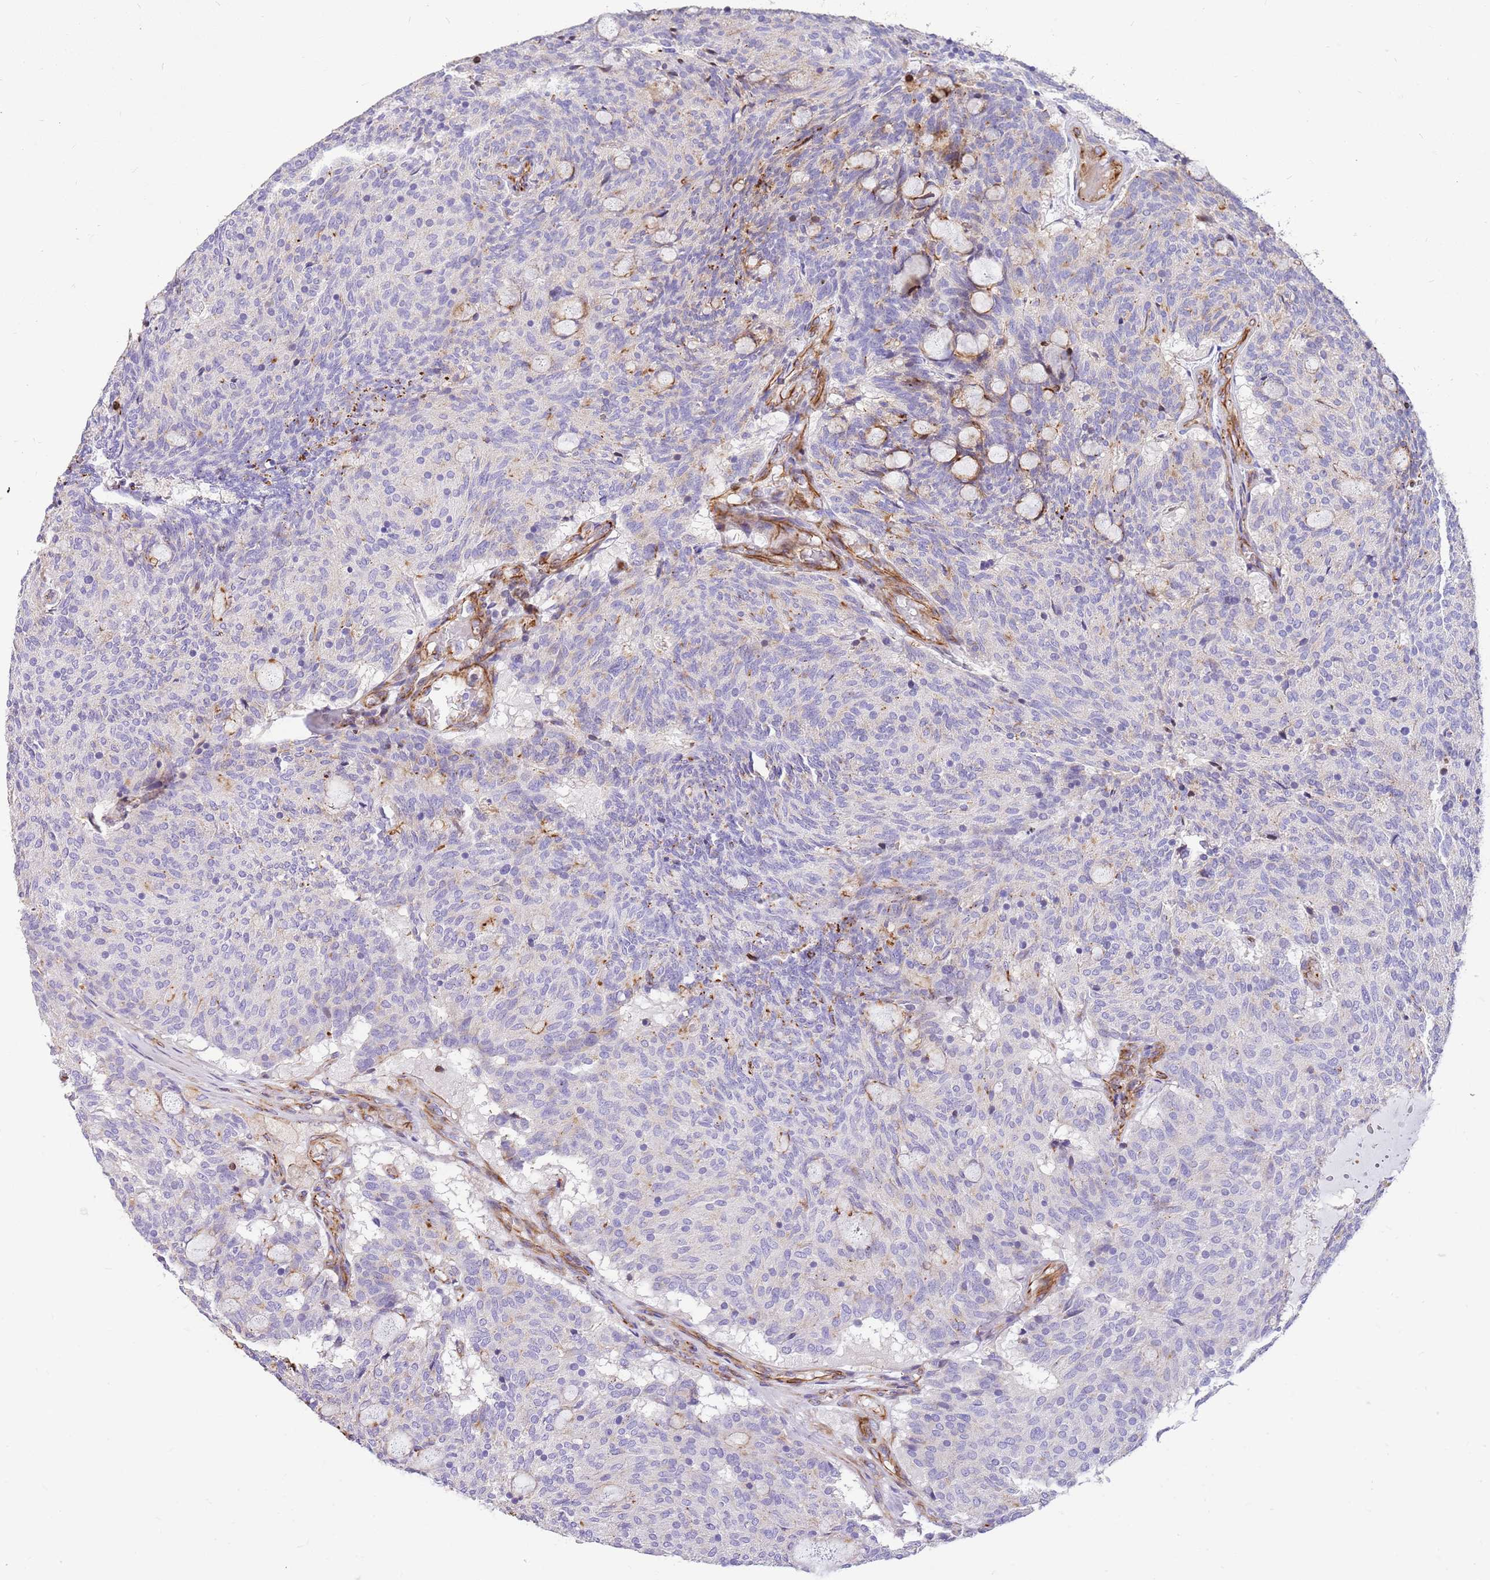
{"staining": {"intensity": "negative", "quantity": "none", "location": "none"}, "tissue": "carcinoid", "cell_type": "Tumor cells", "image_type": "cancer", "snomed": [{"axis": "morphology", "description": "Carcinoid, malignant, NOS"}, {"axis": "topography", "description": "Pancreas"}], "caption": "Micrograph shows no significant protein positivity in tumor cells of carcinoid.", "gene": "ZDHHC1", "patient": {"sex": "female", "age": 54}}